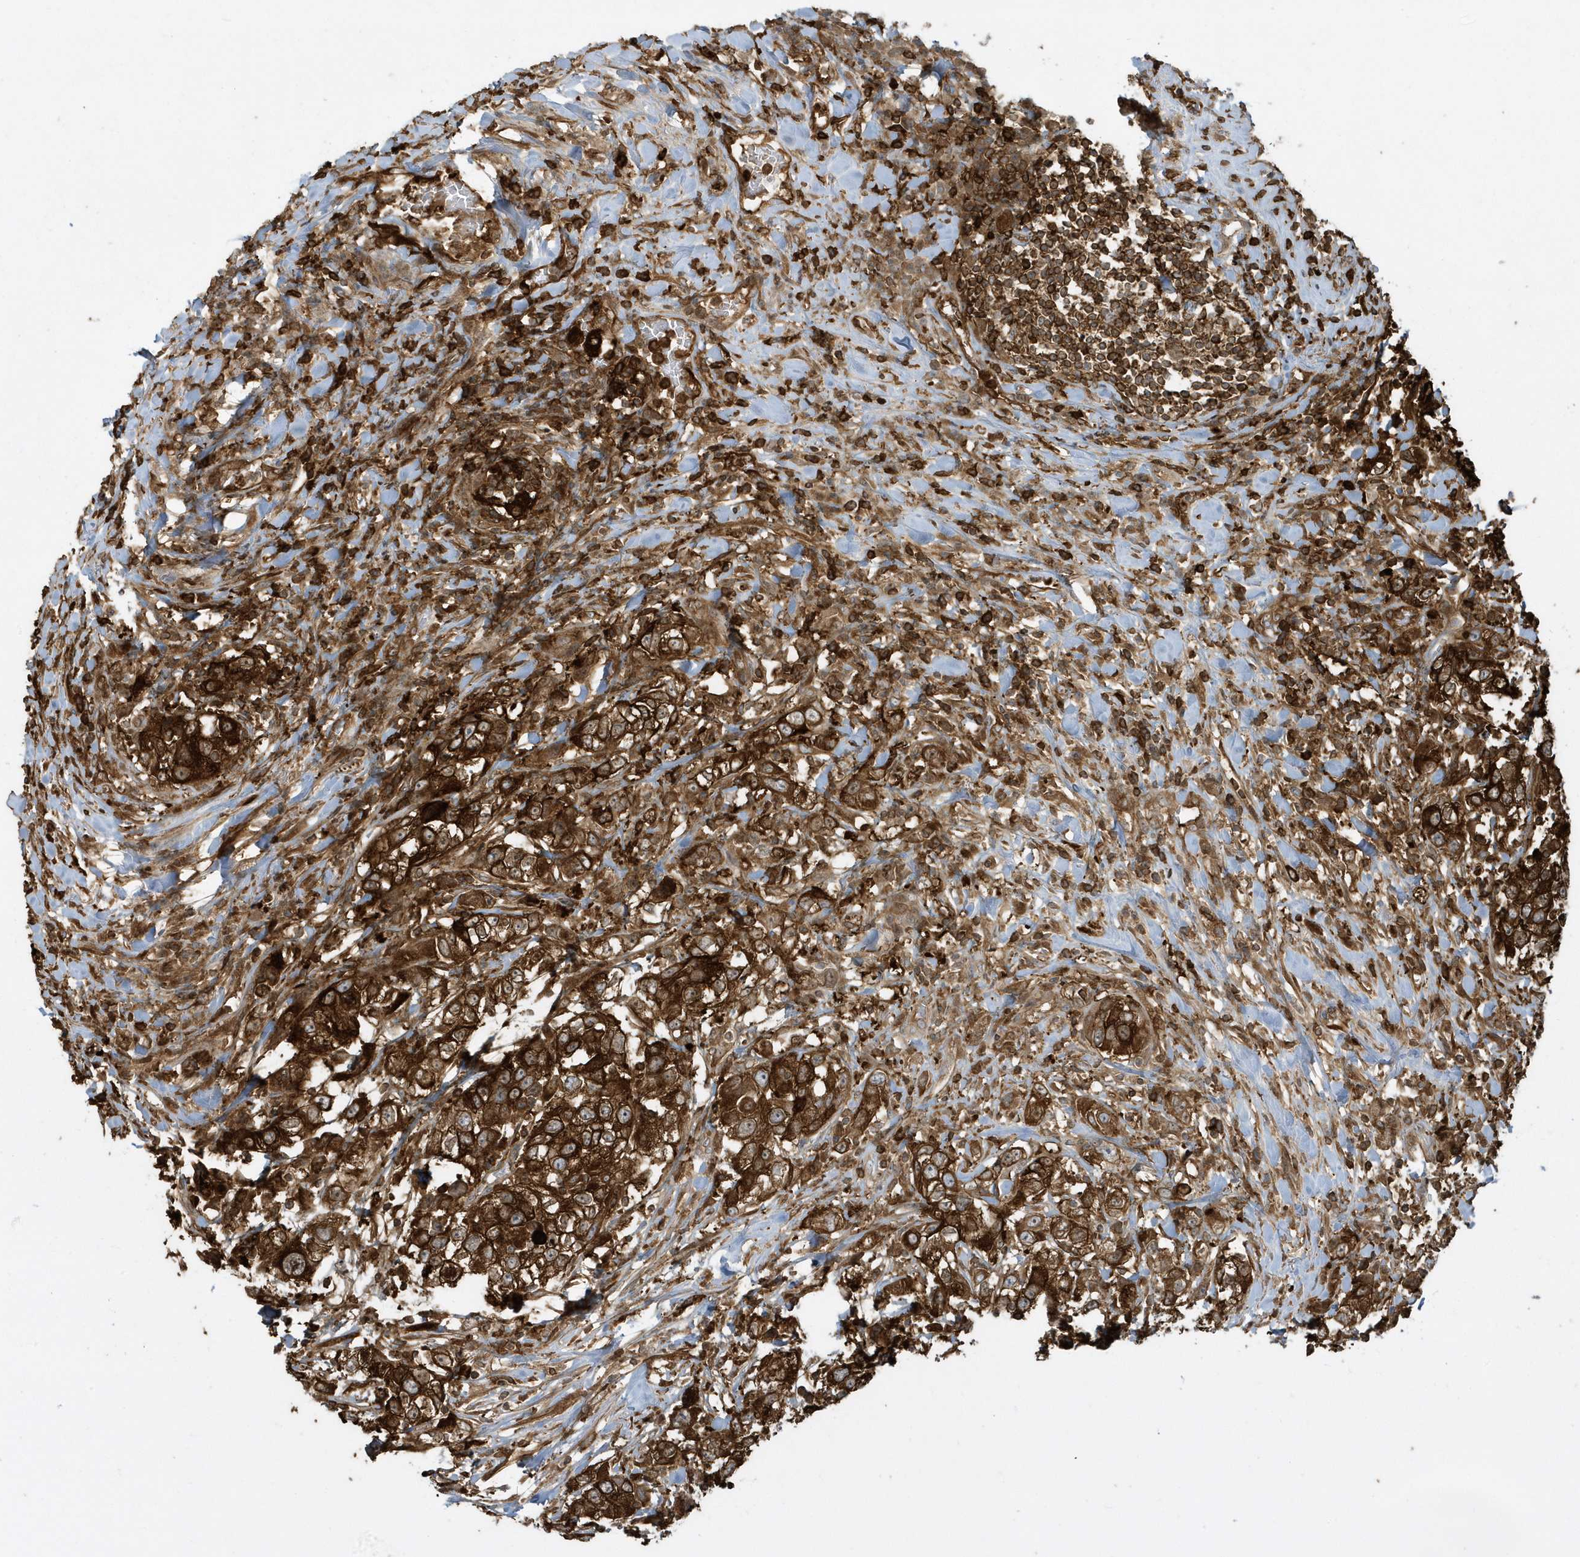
{"staining": {"intensity": "strong", "quantity": ">75%", "location": "cytoplasmic/membranous"}, "tissue": "urothelial cancer", "cell_type": "Tumor cells", "image_type": "cancer", "snomed": [{"axis": "morphology", "description": "Urothelial carcinoma, High grade"}, {"axis": "topography", "description": "Urinary bladder"}], "caption": "Immunohistochemical staining of human urothelial carcinoma (high-grade) demonstrates strong cytoplasmic/membranous protein positivity in about >75% of tumor cells.", "gene": "CLCN6", "patient": {"sex": "female", "age": 80}}